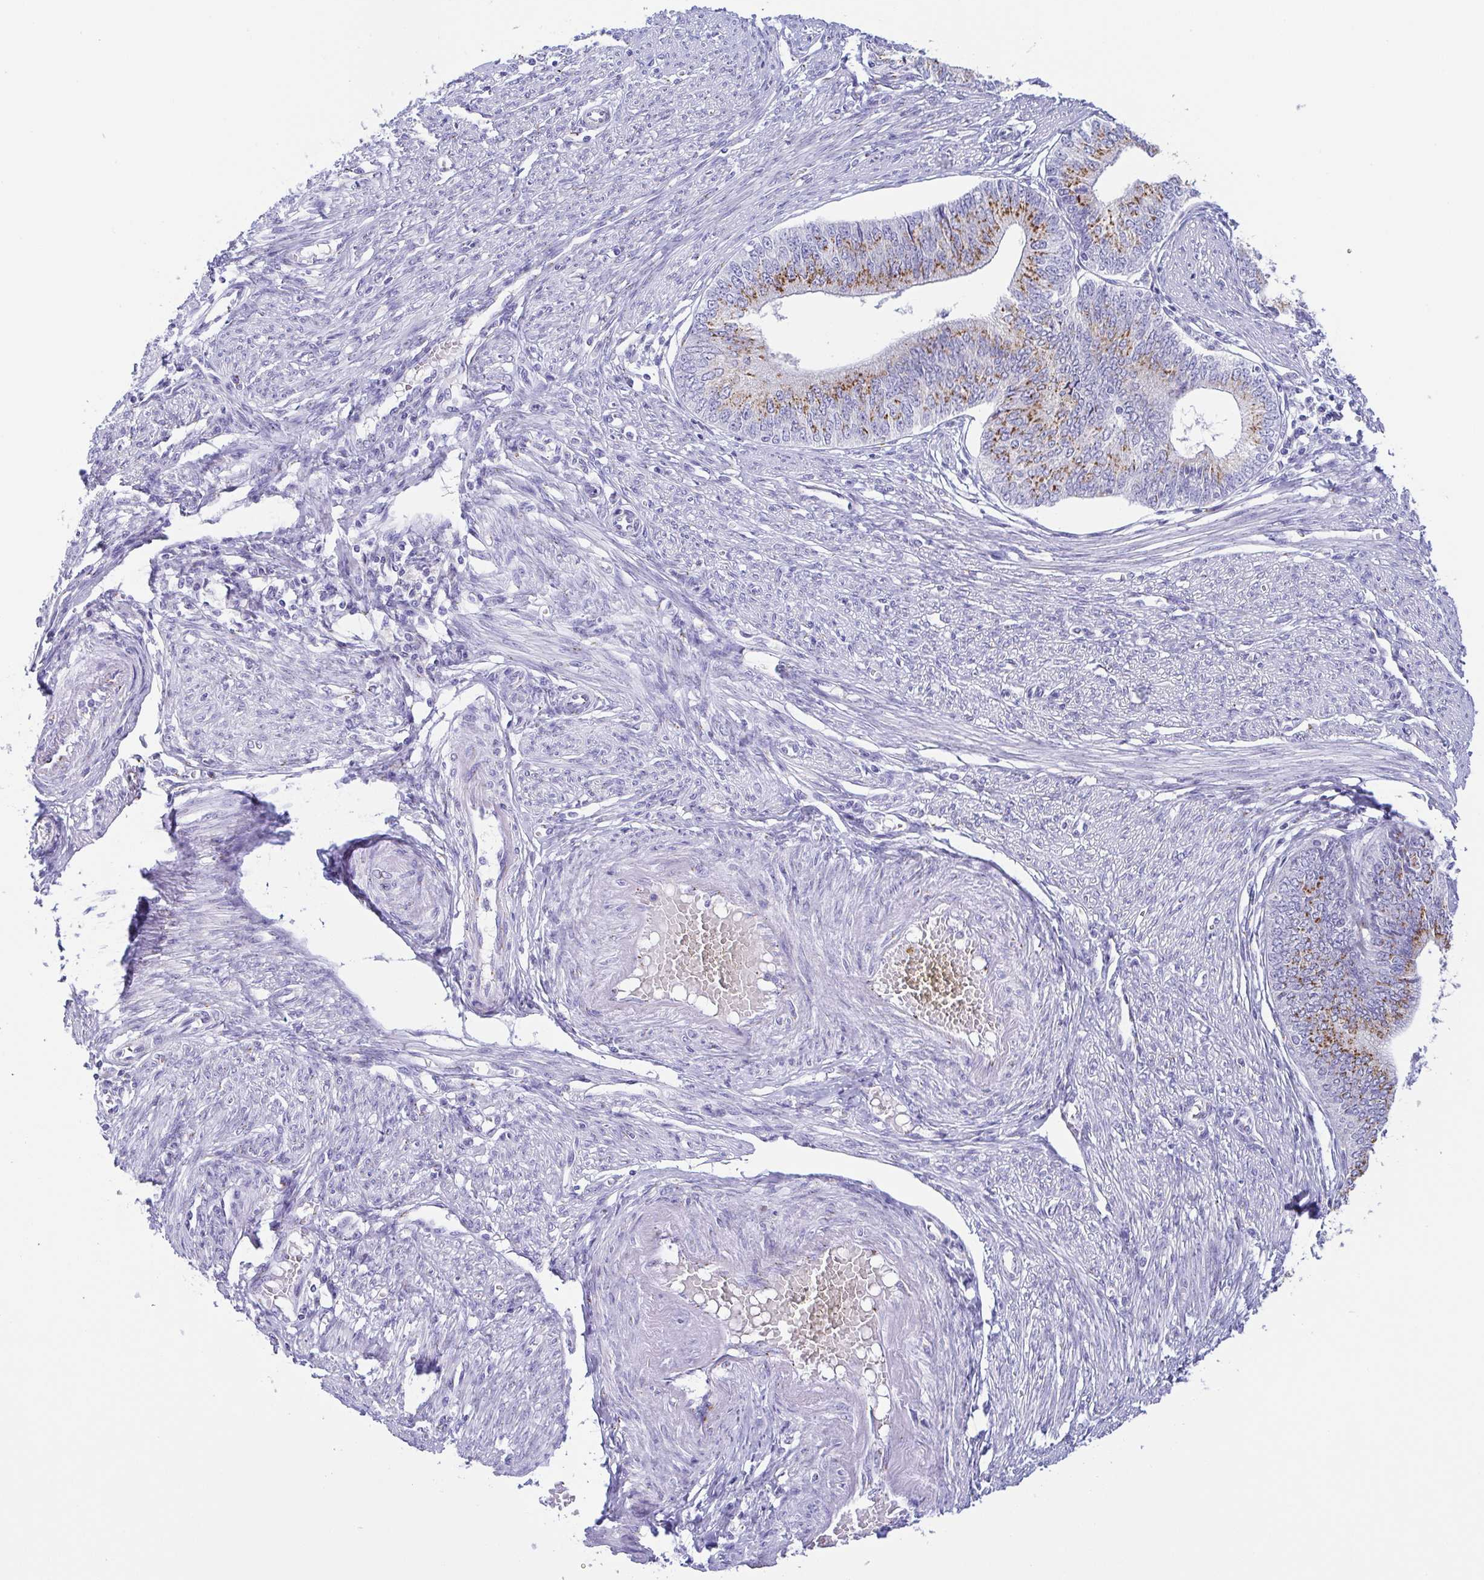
{"staining": {"intensity": "moderate", "quantity": ">75%", "location": "cytoplasmic/membranous"}, "tissue": "endometrial cancer", "cell_type": "Tumor cells", "image_type": "cancer", "snomed": [{"axis": "morphology", "description": "Adenocarcinoma, NOS"}, {"axis": "topography", "description": "Endometrium"}], "caption": "Adenocarcinoma (endometrial) was stained to show a protein in brown. There is medium levels of moderate cytoplasmic/membranous staining in about >75% of tumor cells.", "gene": "SULT1B1", "patient": {"sex": "female", "age": 68}}